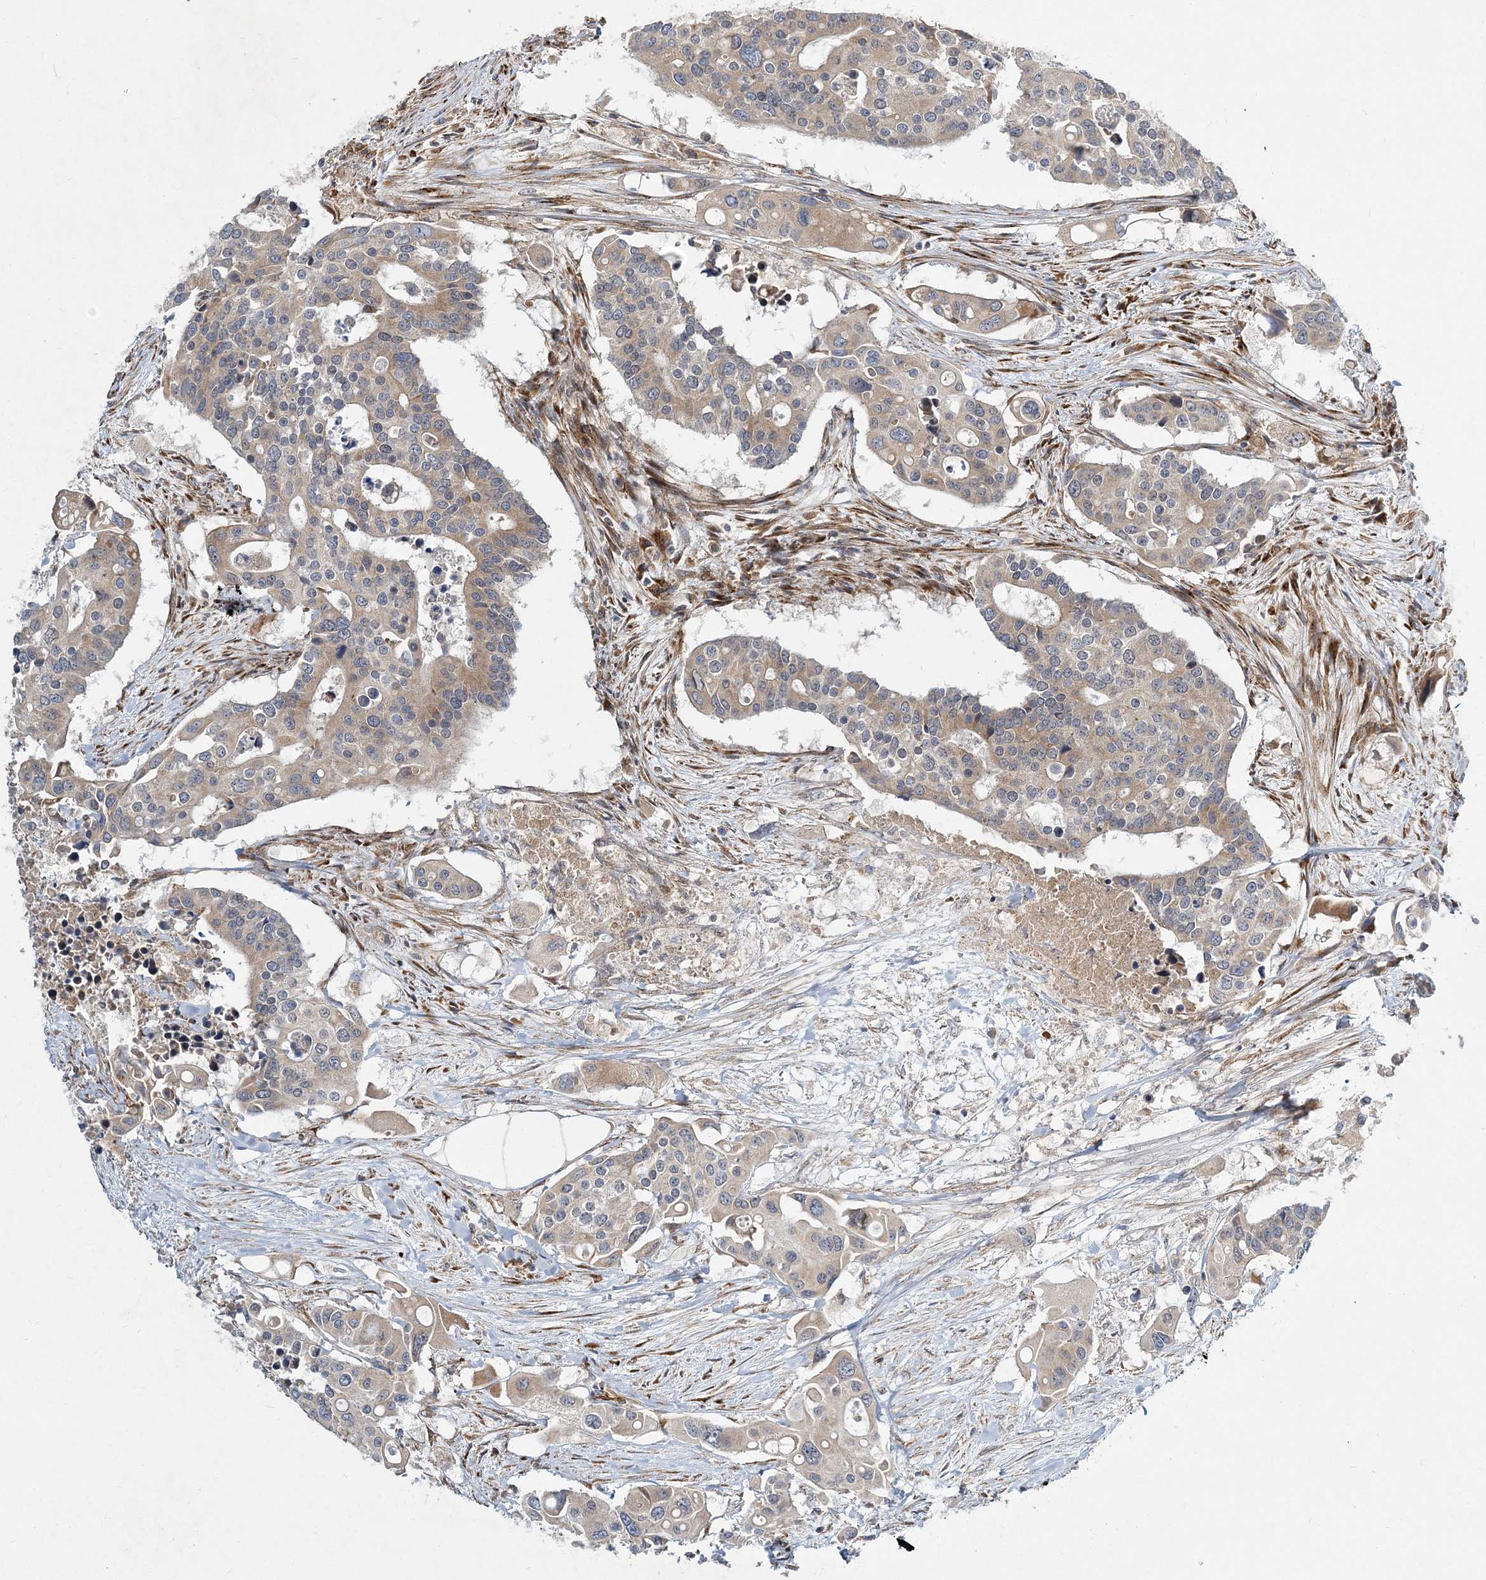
{"staining": {"intensity": "weak", "quantity": "25%-75%", "location": "cytoplasmic/membranous"}, "tissue": "colorectal cancer", "cell_type": "Tumor cells", "image_type": "cancer", "snomed": [{"axis": "morphology", "description": "Adenocarcinoma, NOS"}, {"axis": "topography", "description": "Colon"}], "caption": "Adenocarcinoma (colorectal) tissue exhibits weak cytoplasmic/membranous positivity in approximately 25%-75% of tumor cells, visualized by immunohistochemistry.", "gene": "NBAS", "patient": {"sex": "male", "age": 77}}